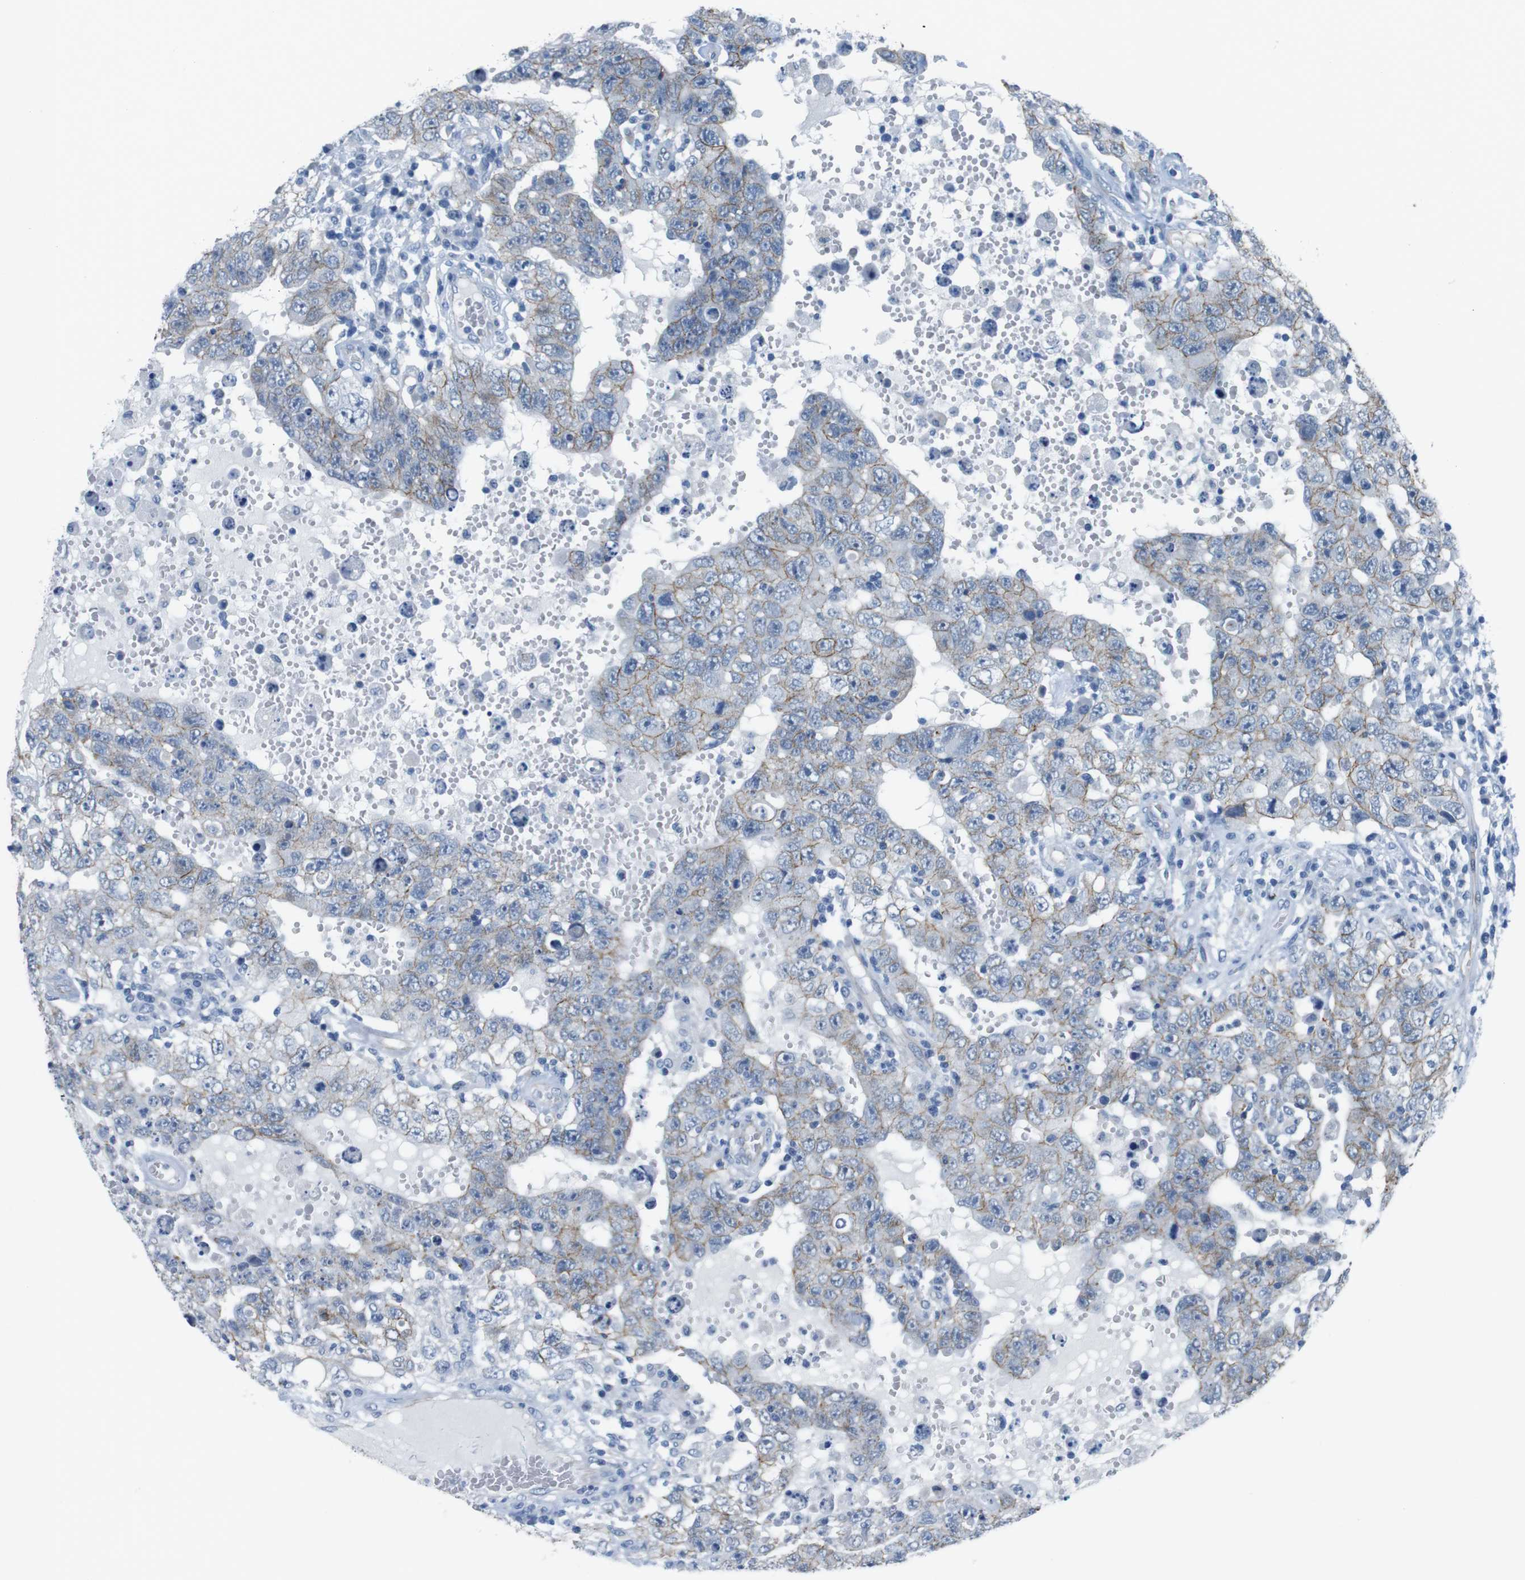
{"staining": {"intensity": "weak", "quantity": "25%-75%", "location": "cytoplasmic/membranous"}, "tissue": "testis cancer", "cell_type": "Tumor cells", "image_type": "cancer", "snomed": [{"axis": "morphology", "description": "Carcinoma, Embryonal, NOS"}, {"axis": "topography", "description": "Testis"}], "caption": "This histopathology image shows IHC staining of human testis embryonal carcinoma, with low weak cytoplasmic/membranous expression in approximately 25%-75% of tumor cells.", "gene": "SLC6A6", "patient": {"sex": "male", "age": 26}}